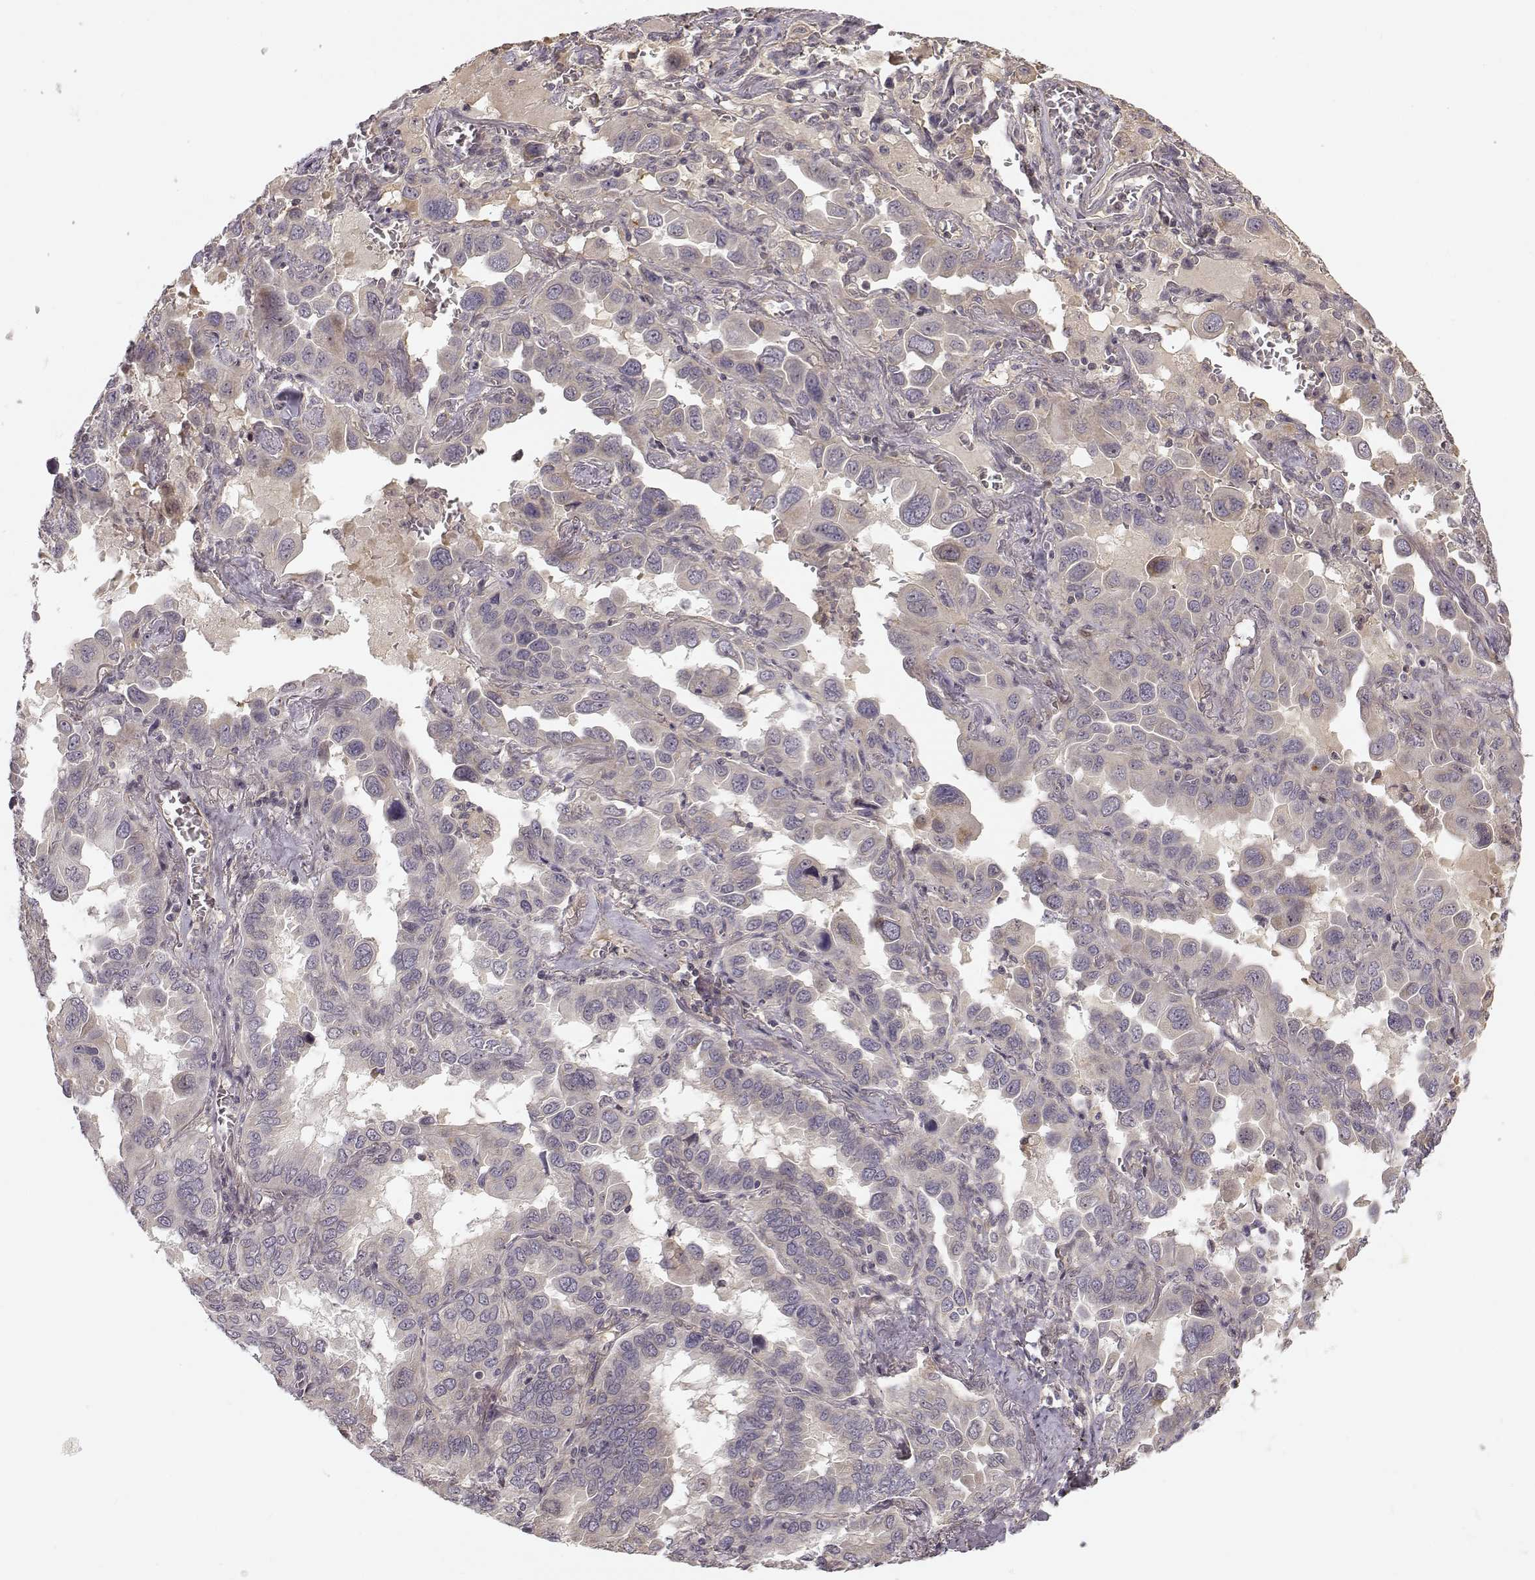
{"staining": {"intensity": "negative", "quantity": "none", "location": "none"}, "tissue": "lung cancer", "cell_type": "Tumor cells", "image_type": "cancer", "snomed": [{"axis": "morphology", "description": "Adenocarcinoma, NOS"}, {"axis": "topography", "description": "Lung"}], "caption": "Immunohistochemistry image of human lung cancer (adenocarcinoma) stained for a protein (brown), which demonstrates no staining in tumor cells.", "gene": "MED12L", "patient": {"sex": "male", "age": 64}}